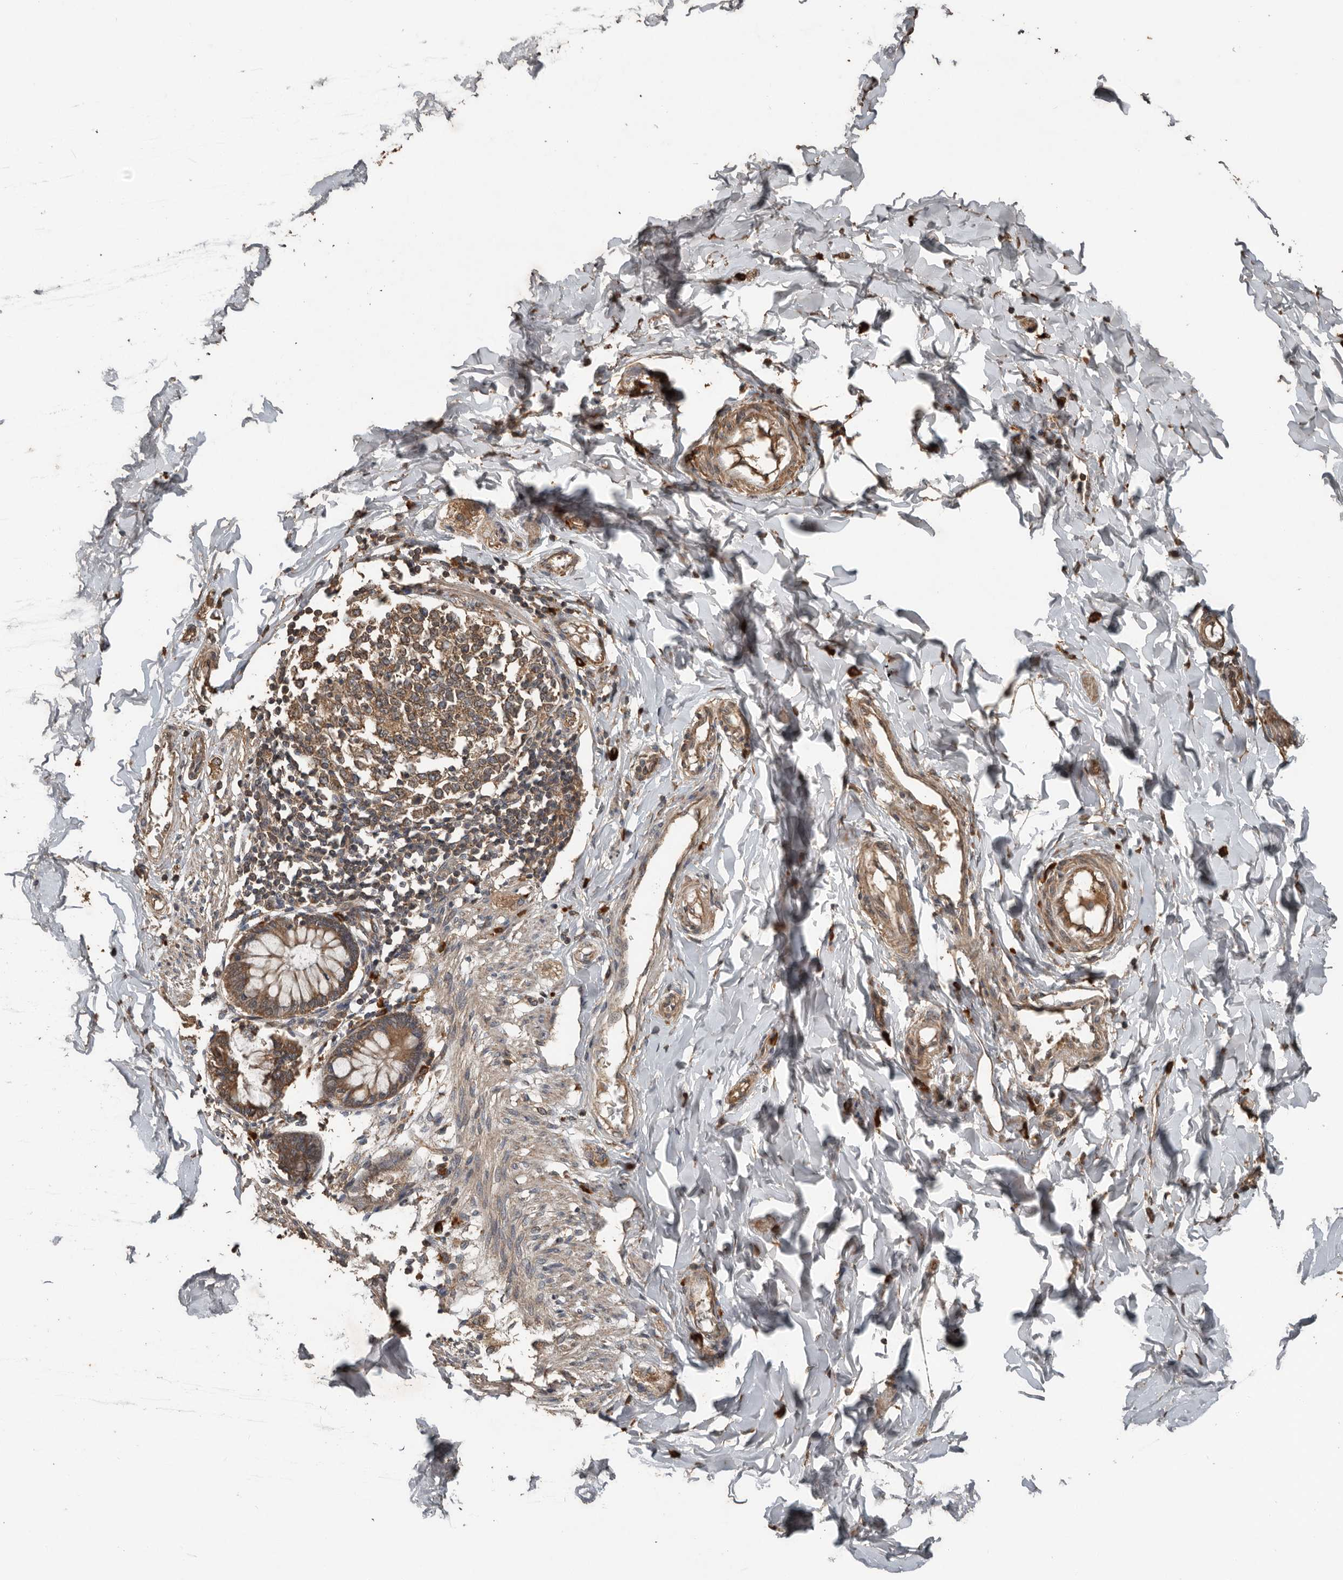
{"staining": {"intensity": "moderate", "quantity": ">75%", "location": "cytoplasmic/membranous"}, "tissue": "smooth muscle", "cell_type": "Smooth muscle cells", "image_type": "normal", "snomed": [{"axis": "morphology", "description": "Normal tissue, NOS"}, {"axis": "morphology", "description": "Adenocarcinoma, NOS"}, {"axis": "topography", "description": "Smooth muscle"}, {"axis": "topography", "description": "Colon"}], "caption": "A photomicrograph of smooth muscle stained for a protein reveals moderate cytoplasmic/membranous brown staining in smooth muscle cells.", "gene": "RNF207", "patient": {"sex": "male", "age": 14}}